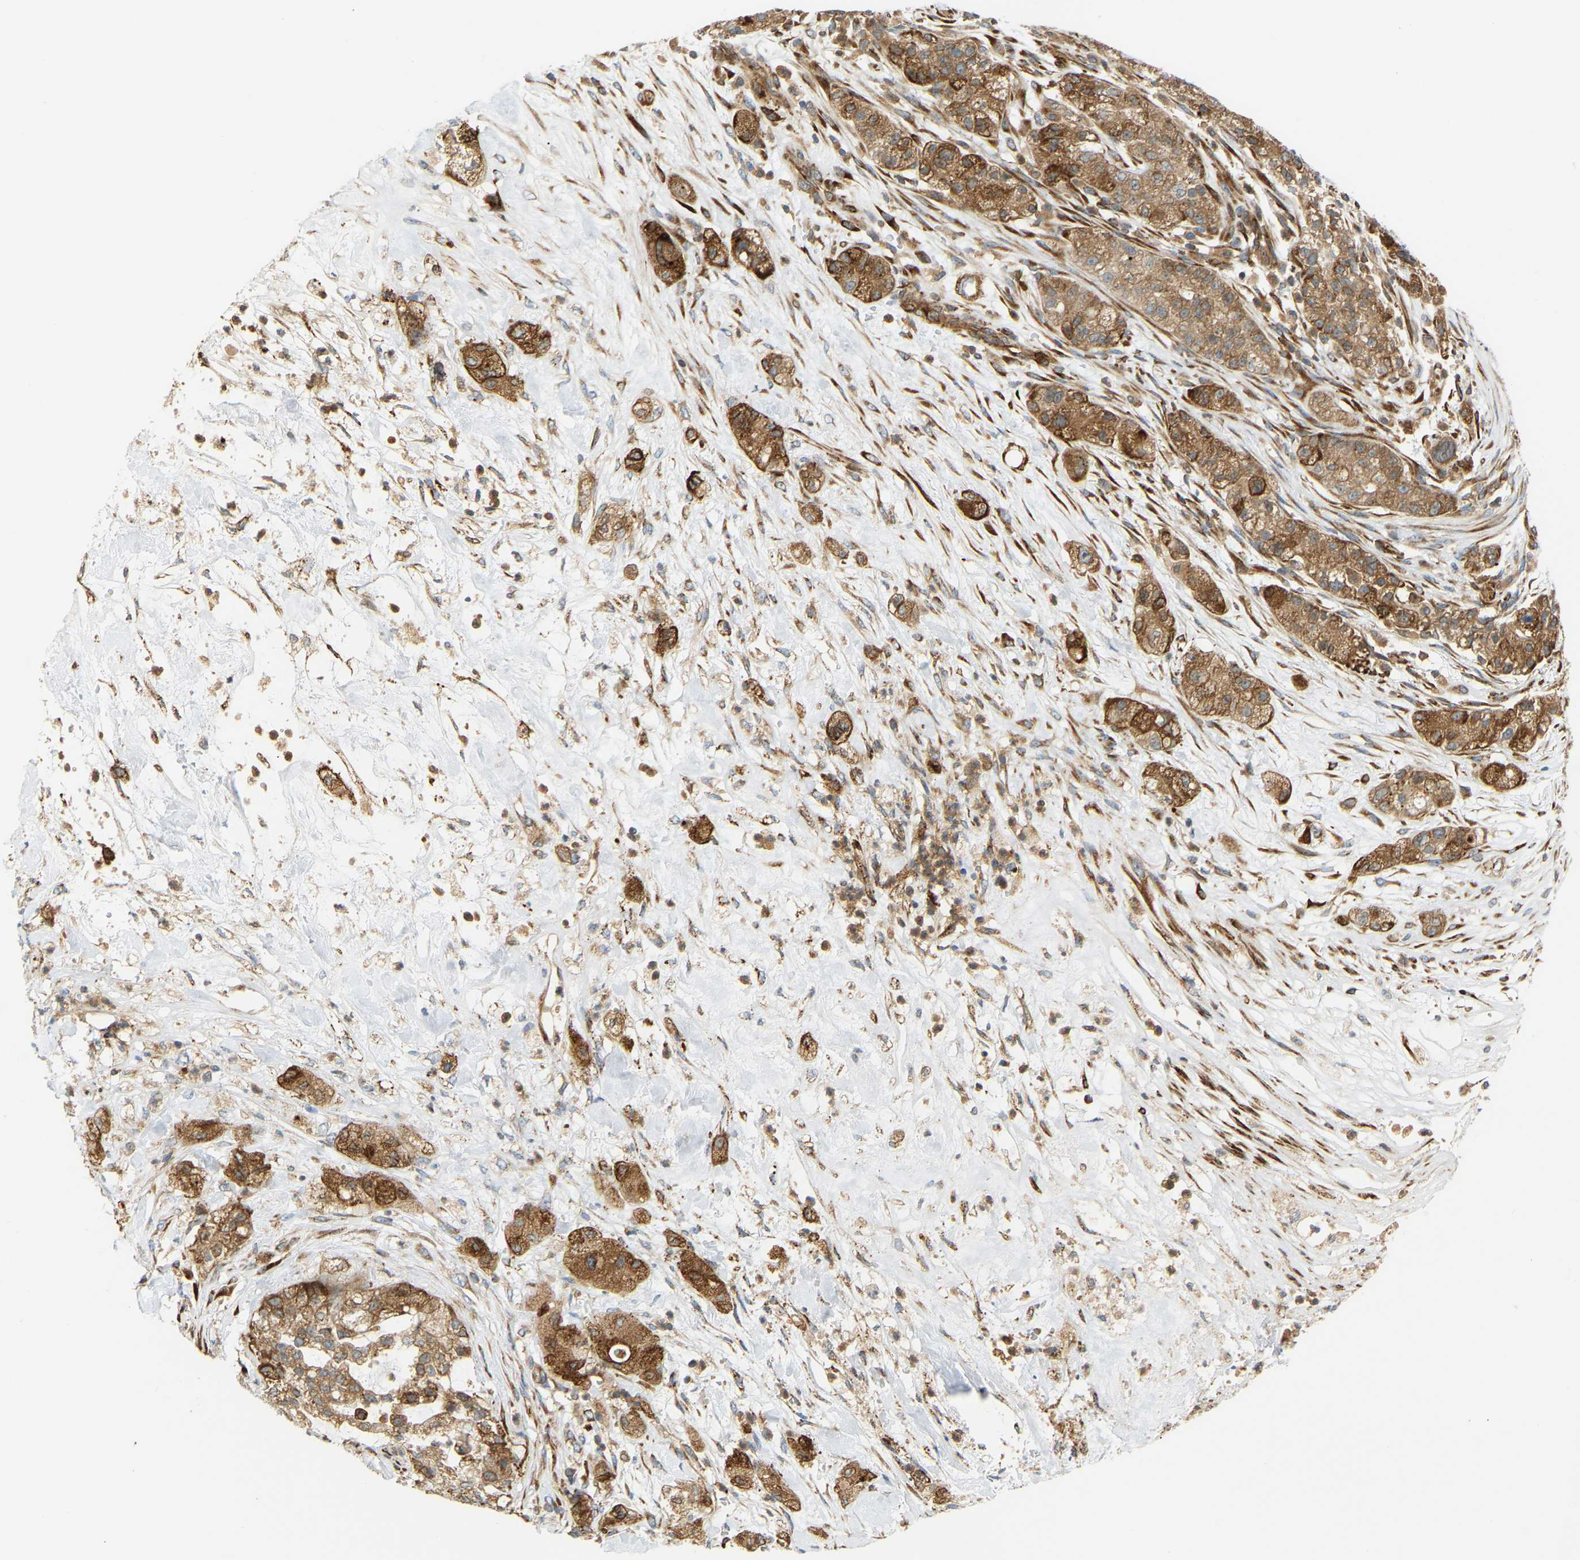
{"staining": {"intensity": "moderate", "quantity": ">75%", "location": "cytoplasmic/membranous"}, "tissue": "pancreatic cancer", "cell_type": "Tumor cells", "image_type": "cancer", "snomed": [{"axis": "morphology", "description": "Adenocarcinoma, NOS"}, {"axis": "topography", "description": "Pancreas"}], "caption": "DAB immunohistochemical staining of human adenocarcinoma (pancreatic) shows moderate cytoplasmic/membranous protein positivity in about >75% of tumor cells.", "gene": "PLCG2", "patient": {"sex": "female", "age": 78}}